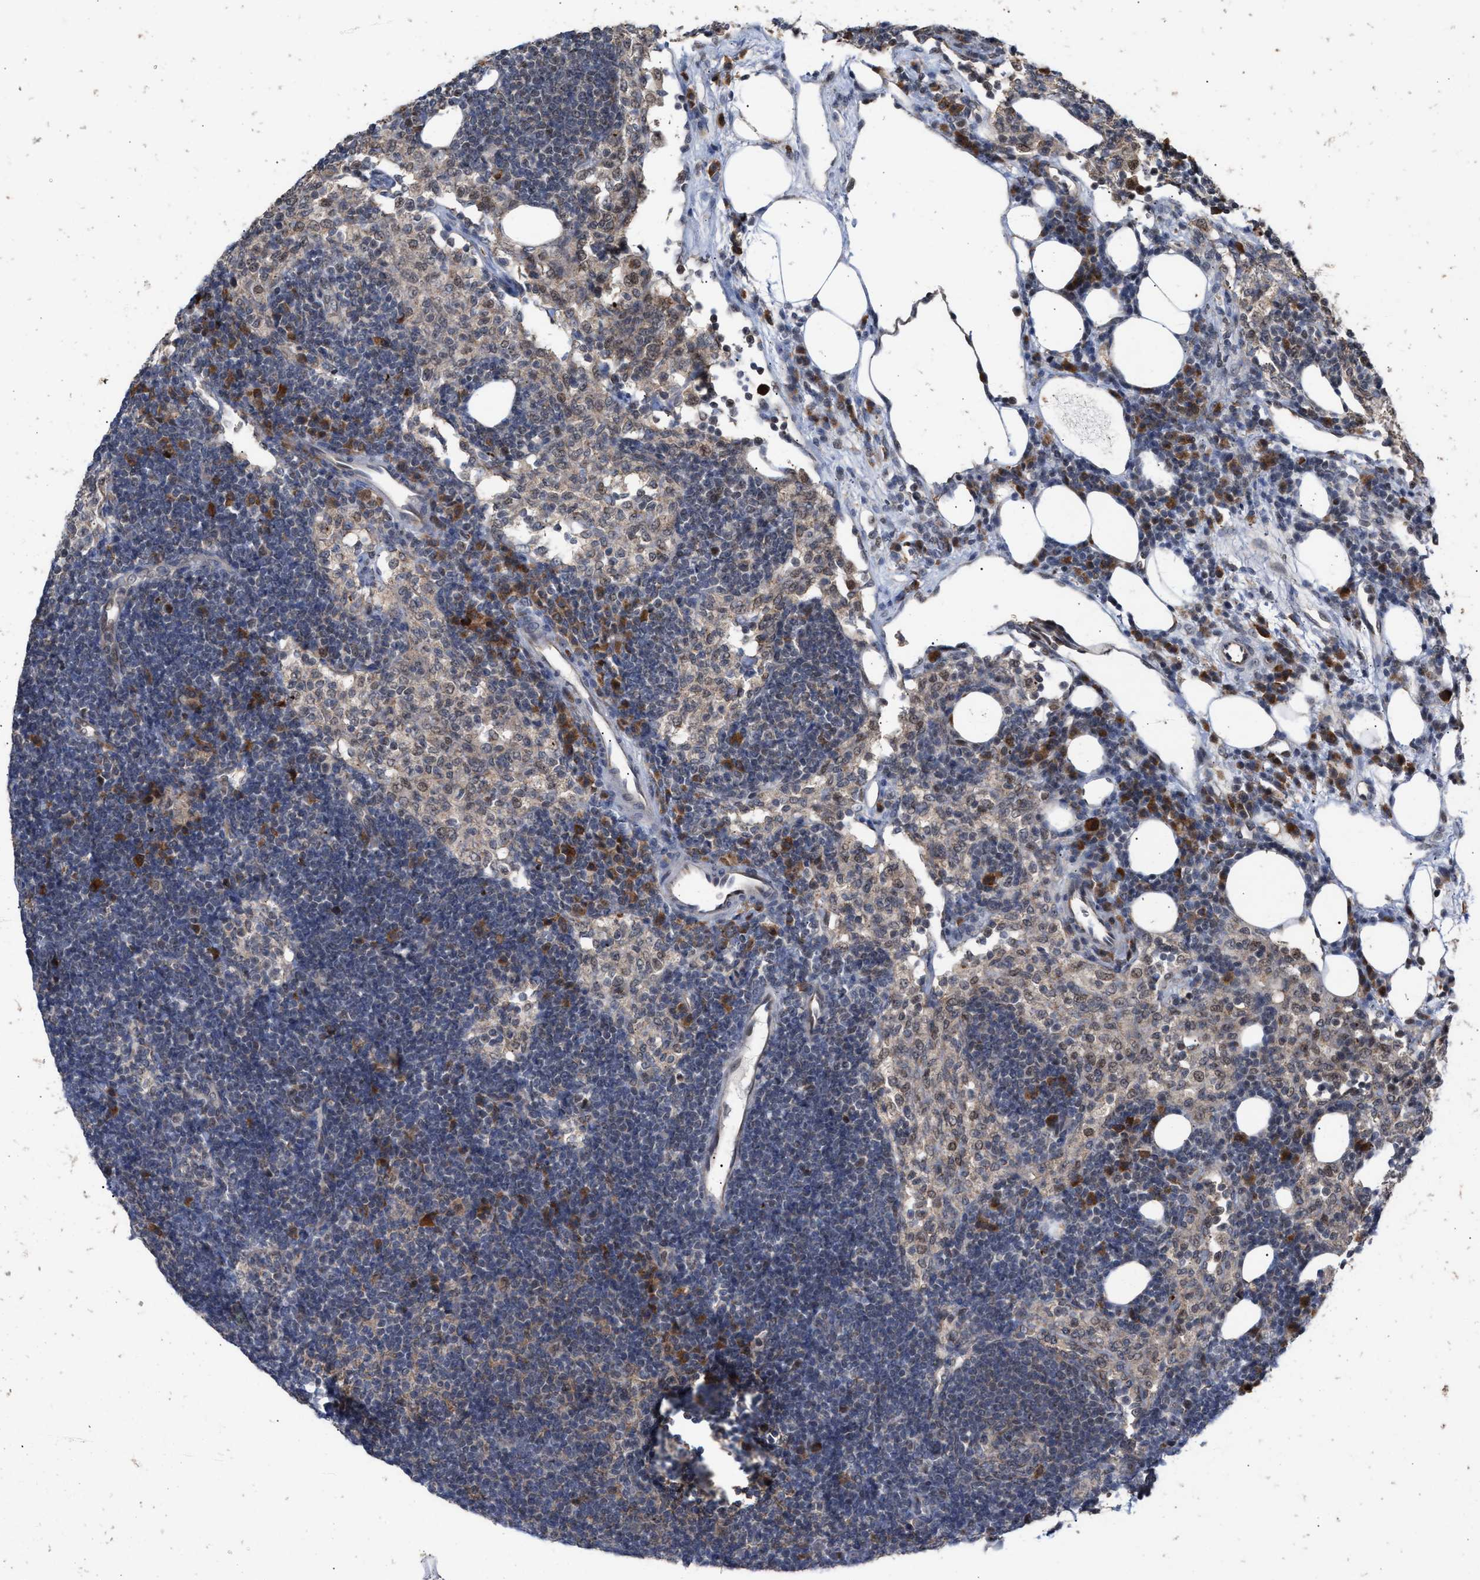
{"staining": {"intensity": "moderate", "quantity": "<25%", "location": "cytoplasmic/membranous"}, "tissue": "lymph node", "cell_type": "Germinal center cells", "image_type": "normal", "snomed": [{"axis": "morphology", "description": "Normal tissue, NOS"}, {"axis": "morphology", "description": "Carcinoid, malignant, NOS"}, {"axis": "topography", "description": "Lymph node"}], "caption": "Immunohistochemical staining of unremarkable lymph node reveals moderate cytoplasmic/membranous protein positivity in about <25% of germinal center cells.", "gene": "MKNK2", "patient": {"sex": "male", "age": 47}}